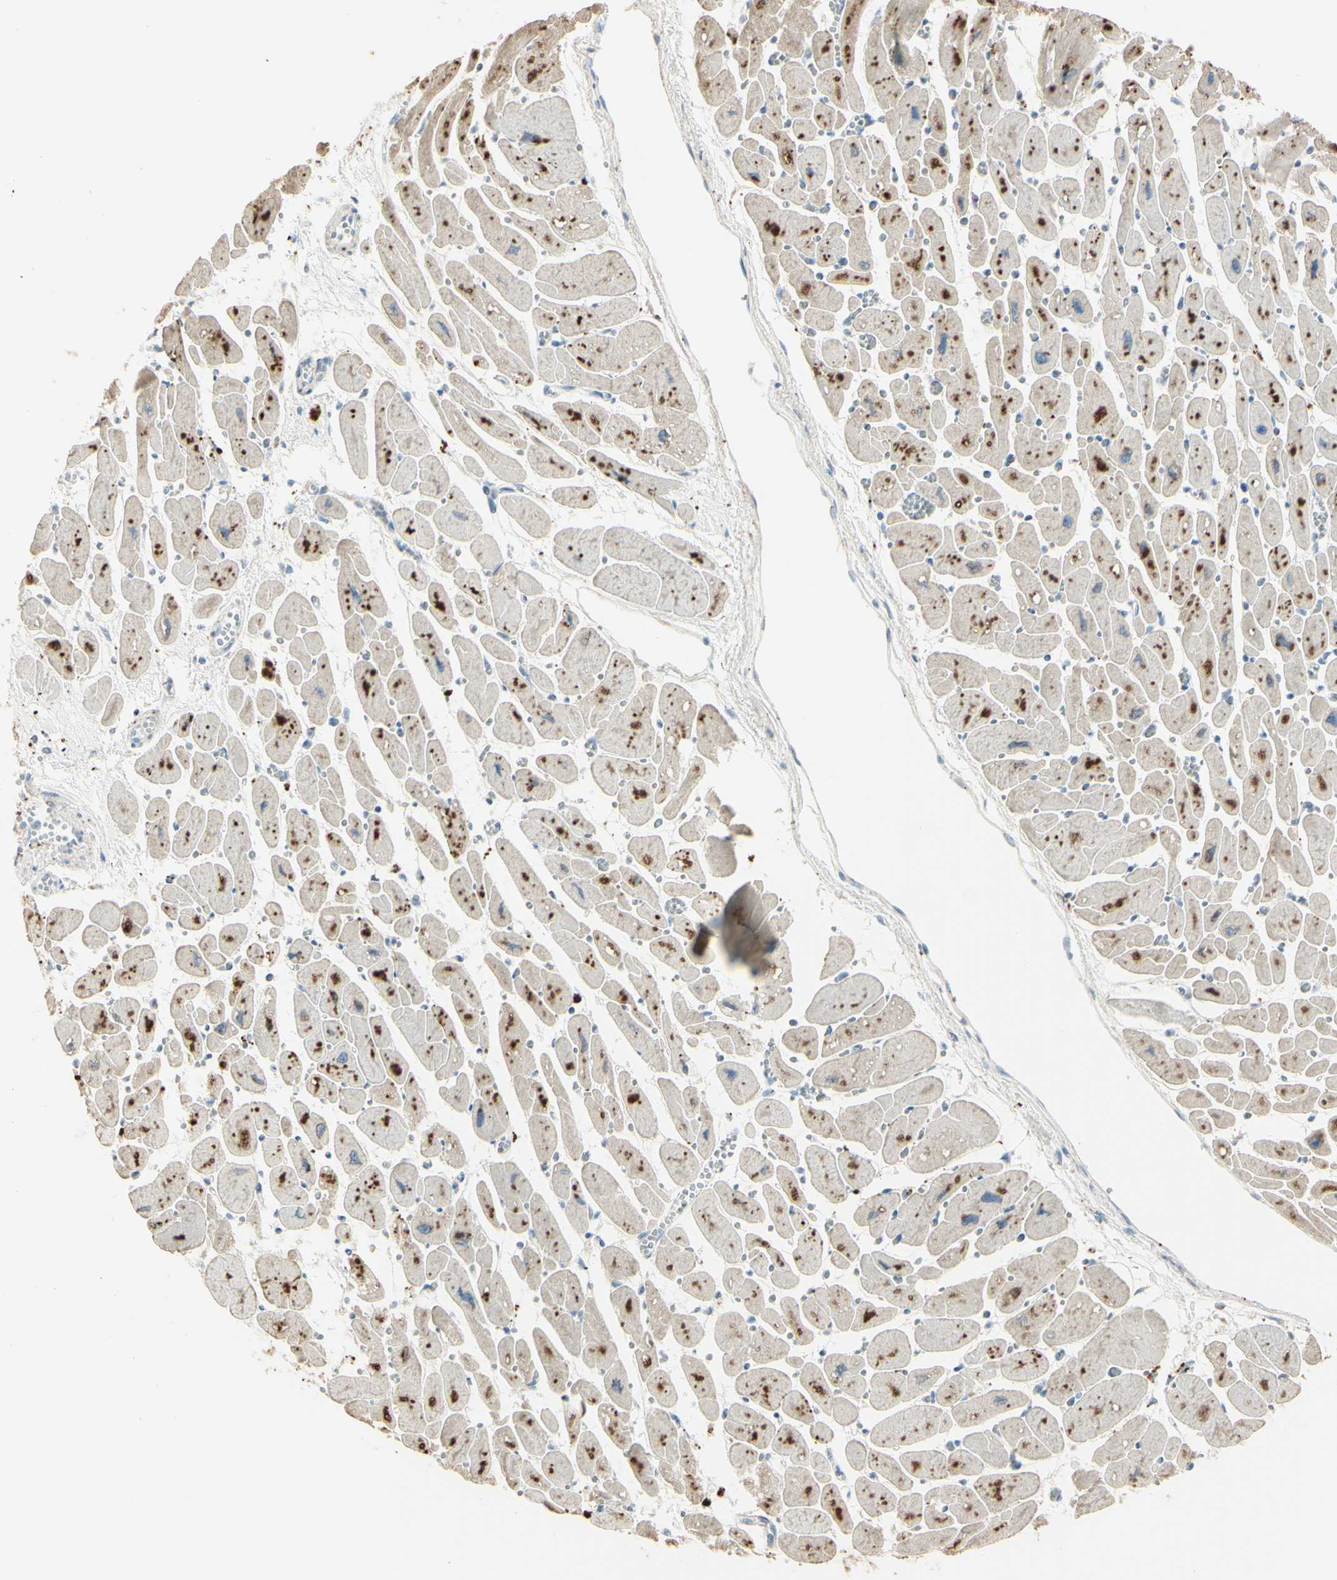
{"staining": {"intensity": "strong", "quantity": ">75%", "location": "cytoplasmic/membranous"}, "tissue": "heart muscle", "cell_type": "Cardiomyocytes", "image_type": "normal", "snomed": [{"axis": "morphology", "description": "Normal tissue, NOS"}, {"axis": "topography", "description": "Heart"}], "caption": "Protein staining of benign heart muscle reveals strong cytoplasmic/membranous expression in about >75% of cardiomyocytes.", "gene": "ANGPTL1", "patient": {"sex": "female", "age": 54}}